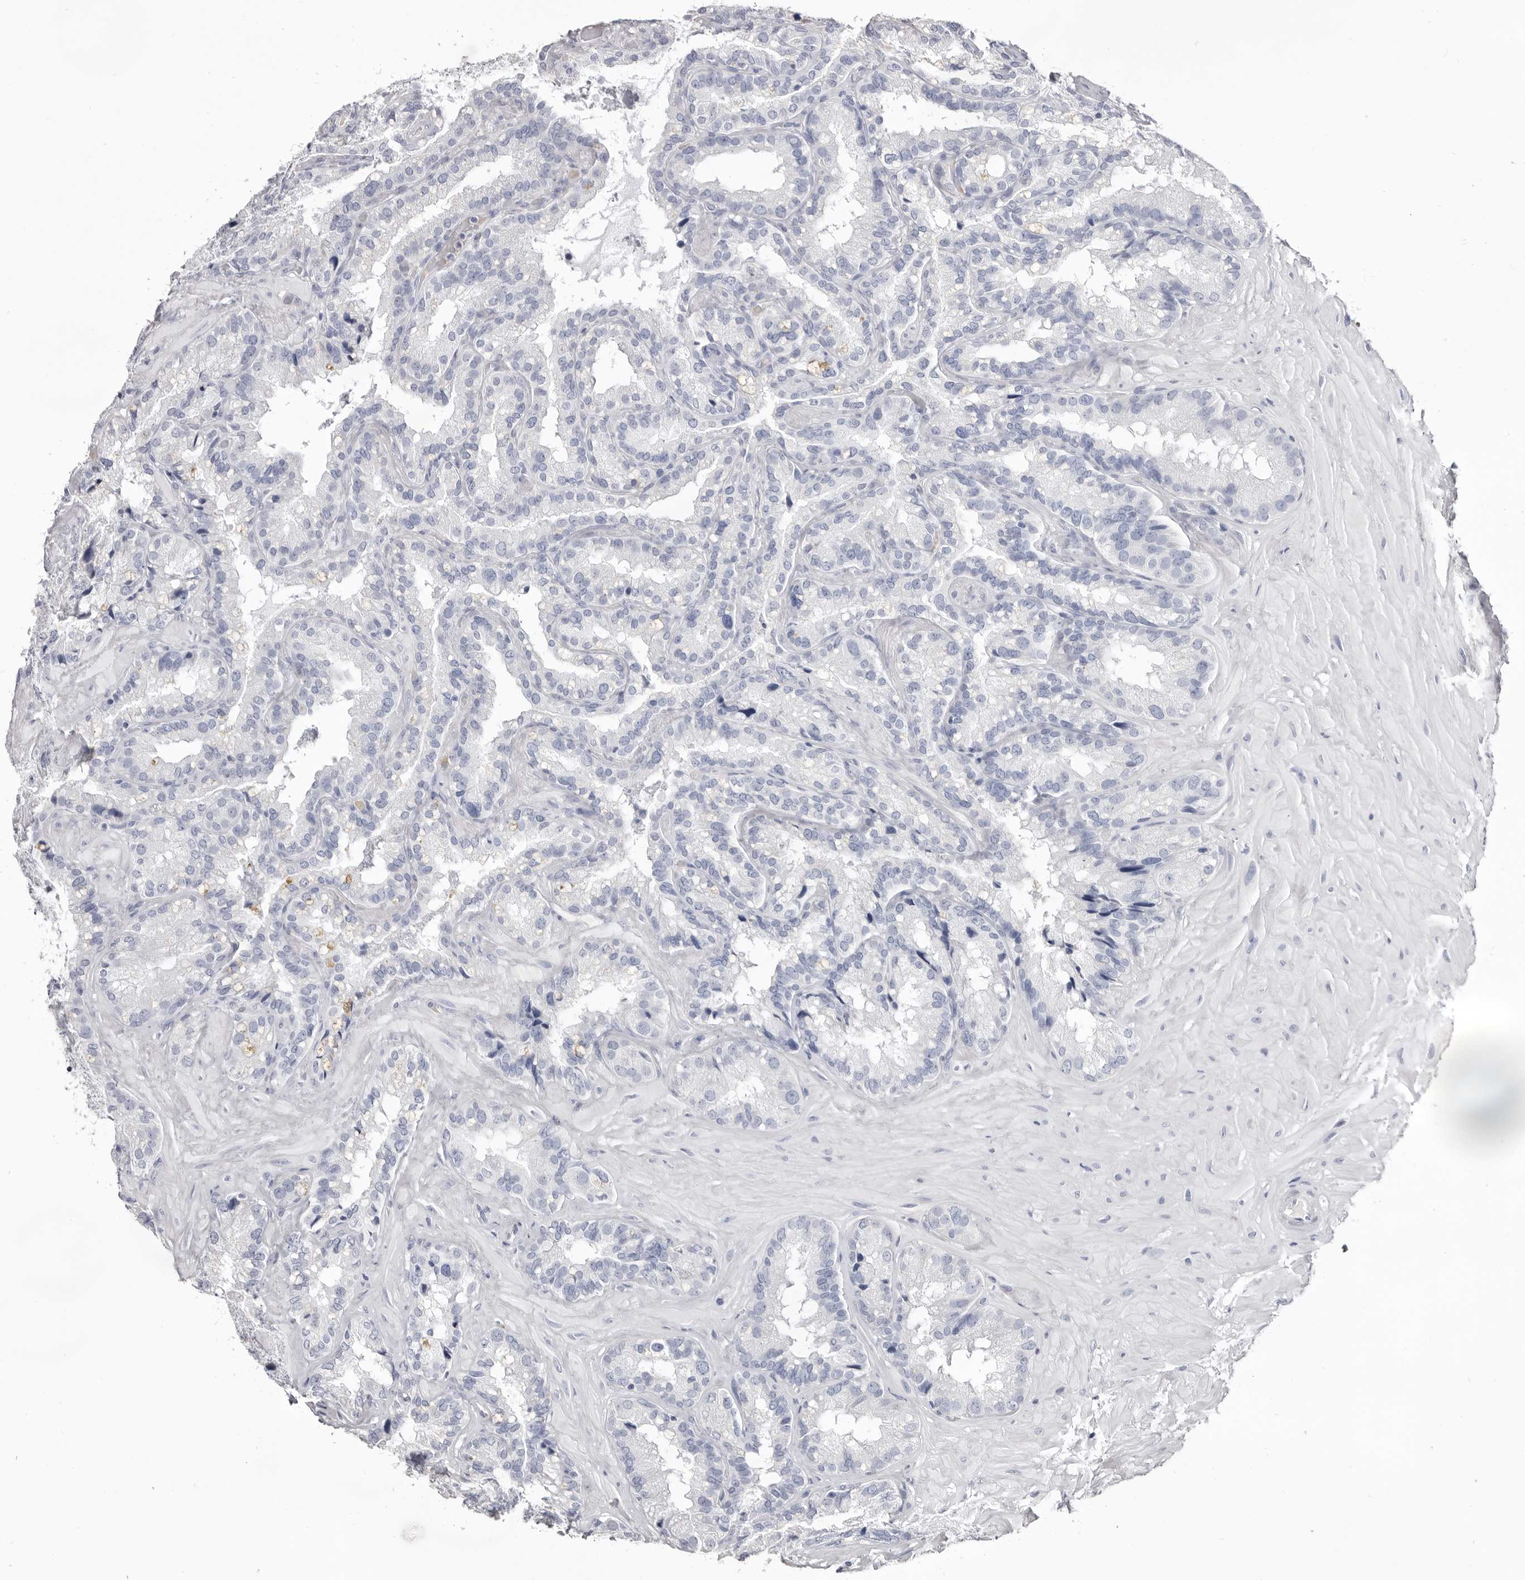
{"staining": {"intensity": "negative", "quantity": "none", "location": "none"}, "tissue": "seminal vesicle", "cell_type": "Glandular cells", "image_type": "normal", "snomed": [{"axis": "morphology", "description": "Normal tissue, NOS"}, {"axis": "topography", "description": "Prostate"}, {"axis": "topography", "description": "Seminal veicle"}], "caption": "Protein analysis of unremarkable seminal vesicle exhibits no significant positivity in glandular cells.", "gene": "LPO", "patient": {"sex": "male", "age": 68}}